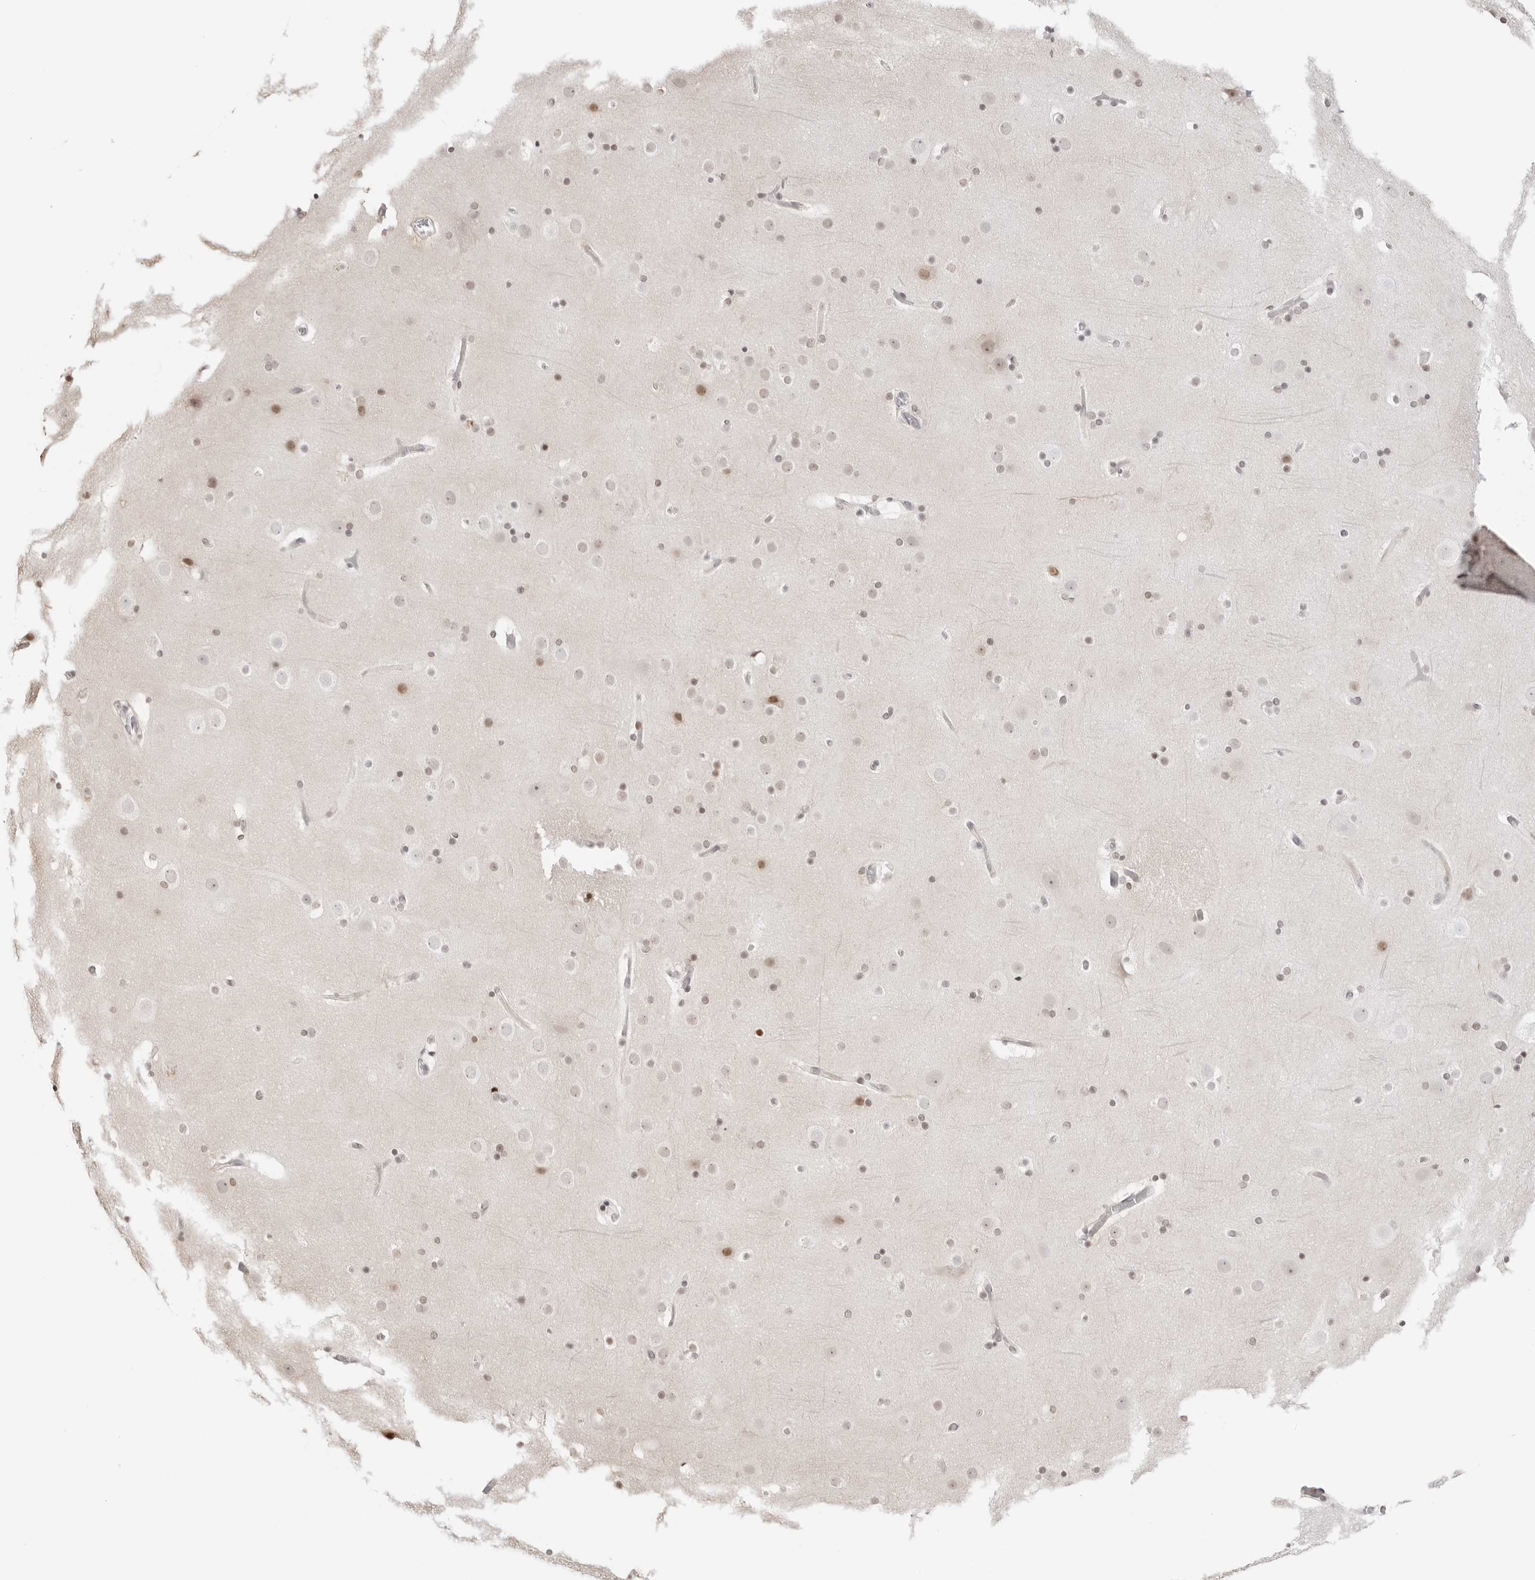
{"staining": {"intensity": "weak", "quantity": ">75%", "location": "nuclear"}, "tissue": "cerebral cortex", "cell_type": "Endothelial cells", "image_type": "normal", "snomed": [{"axis": "morphology", "description": "Normal tissue, NOS"}, {"axis": "topography", "description": "Cerebral cortex"}], "caption": "Immunohistochemistry (IHC) image of benign cerebral cortex stained for a protein (brown), which demonstrates low levels of weak nuclear positivity in about >75% of endothelial cells.", "gene": "RNF146", "patient": {"sex": "male", "age": 57}}